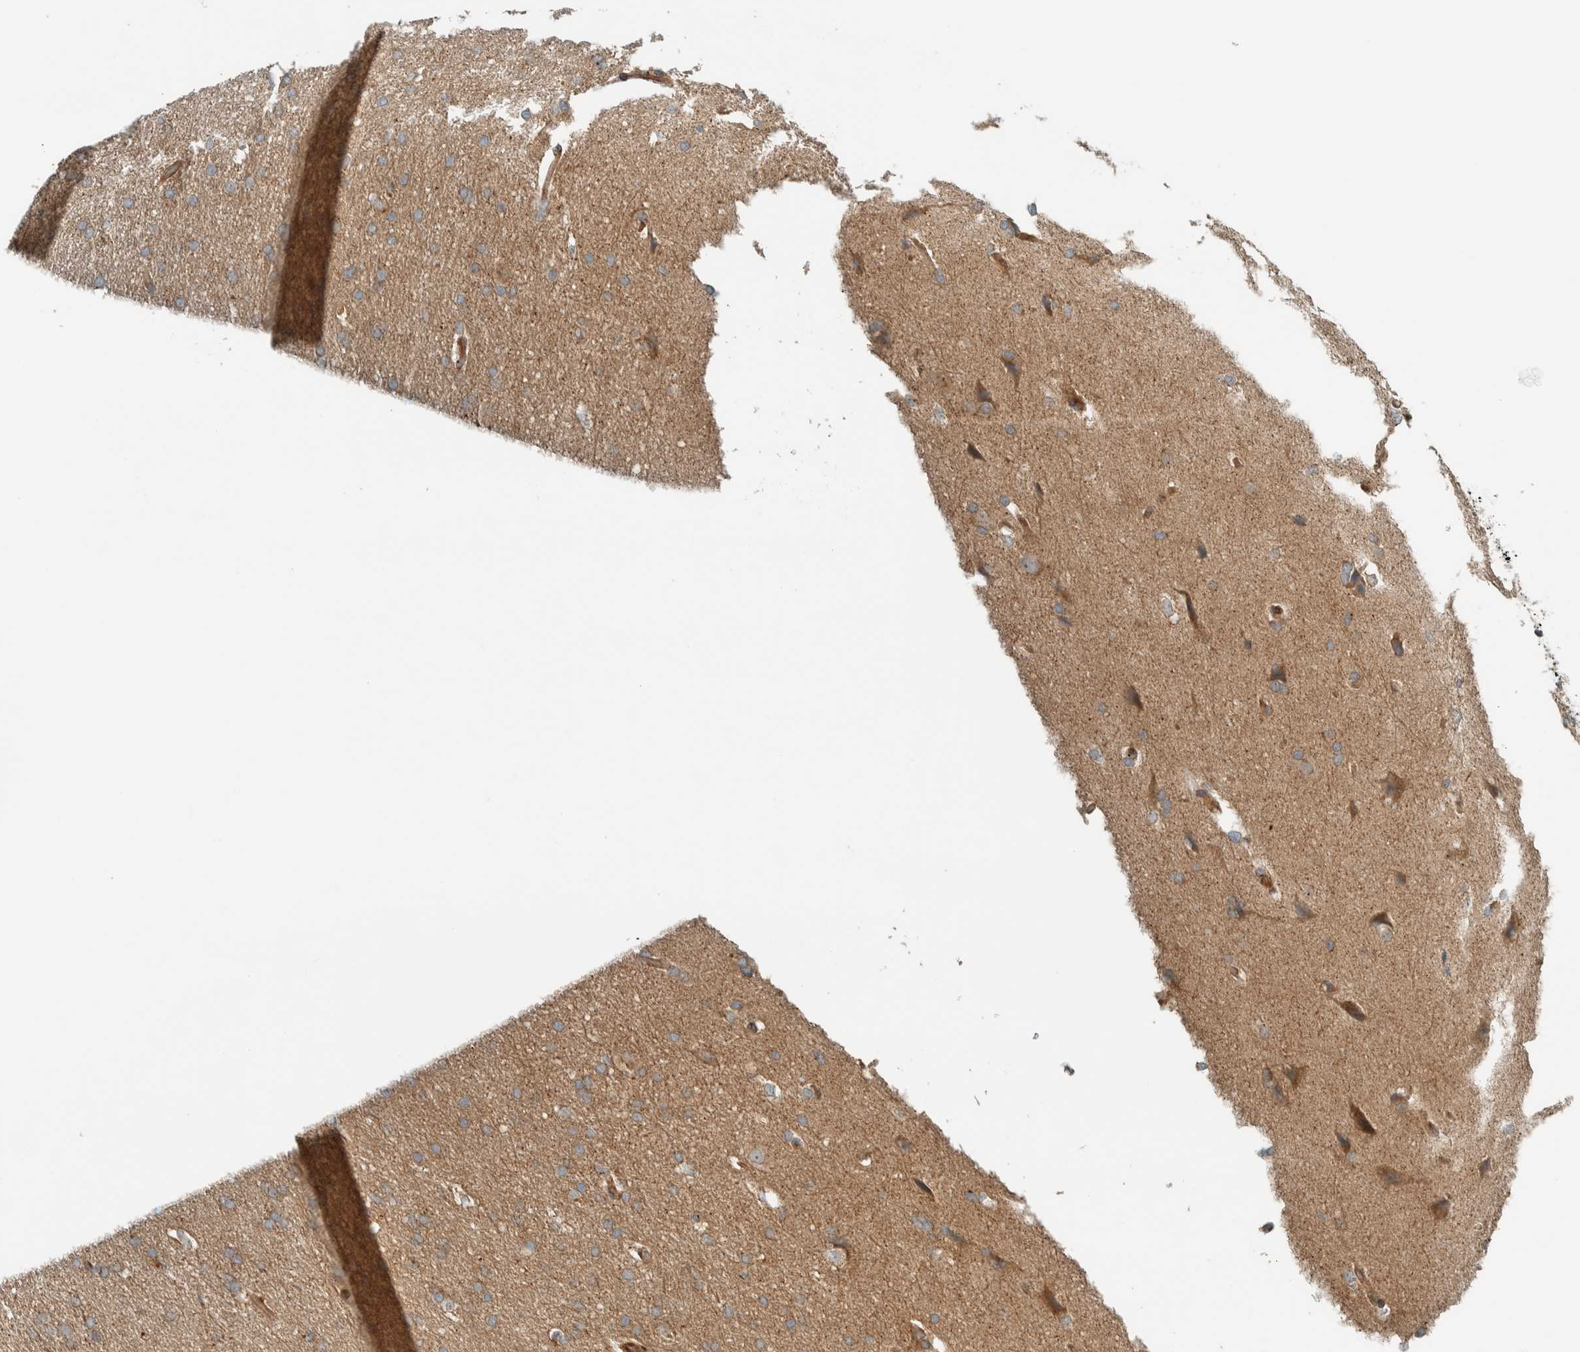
{"staining": {"intensity": "negative", "quantity": "none", "location": "none"}, "tissue": "glioma", "cell_type": "Tumor cells", "image_type": "cancer", "snomed": [{"axis": "morphology", "description": "Glioma, malignant, Low grade"}, {"axis": "topography", "description": "Brain"}], "caption": "Immunohistochemical staining of human glioma demonstrates no significant positivity in tumor cells.", "gene": "EXOC7", "patient": {"sex": "female", "age": 37}}